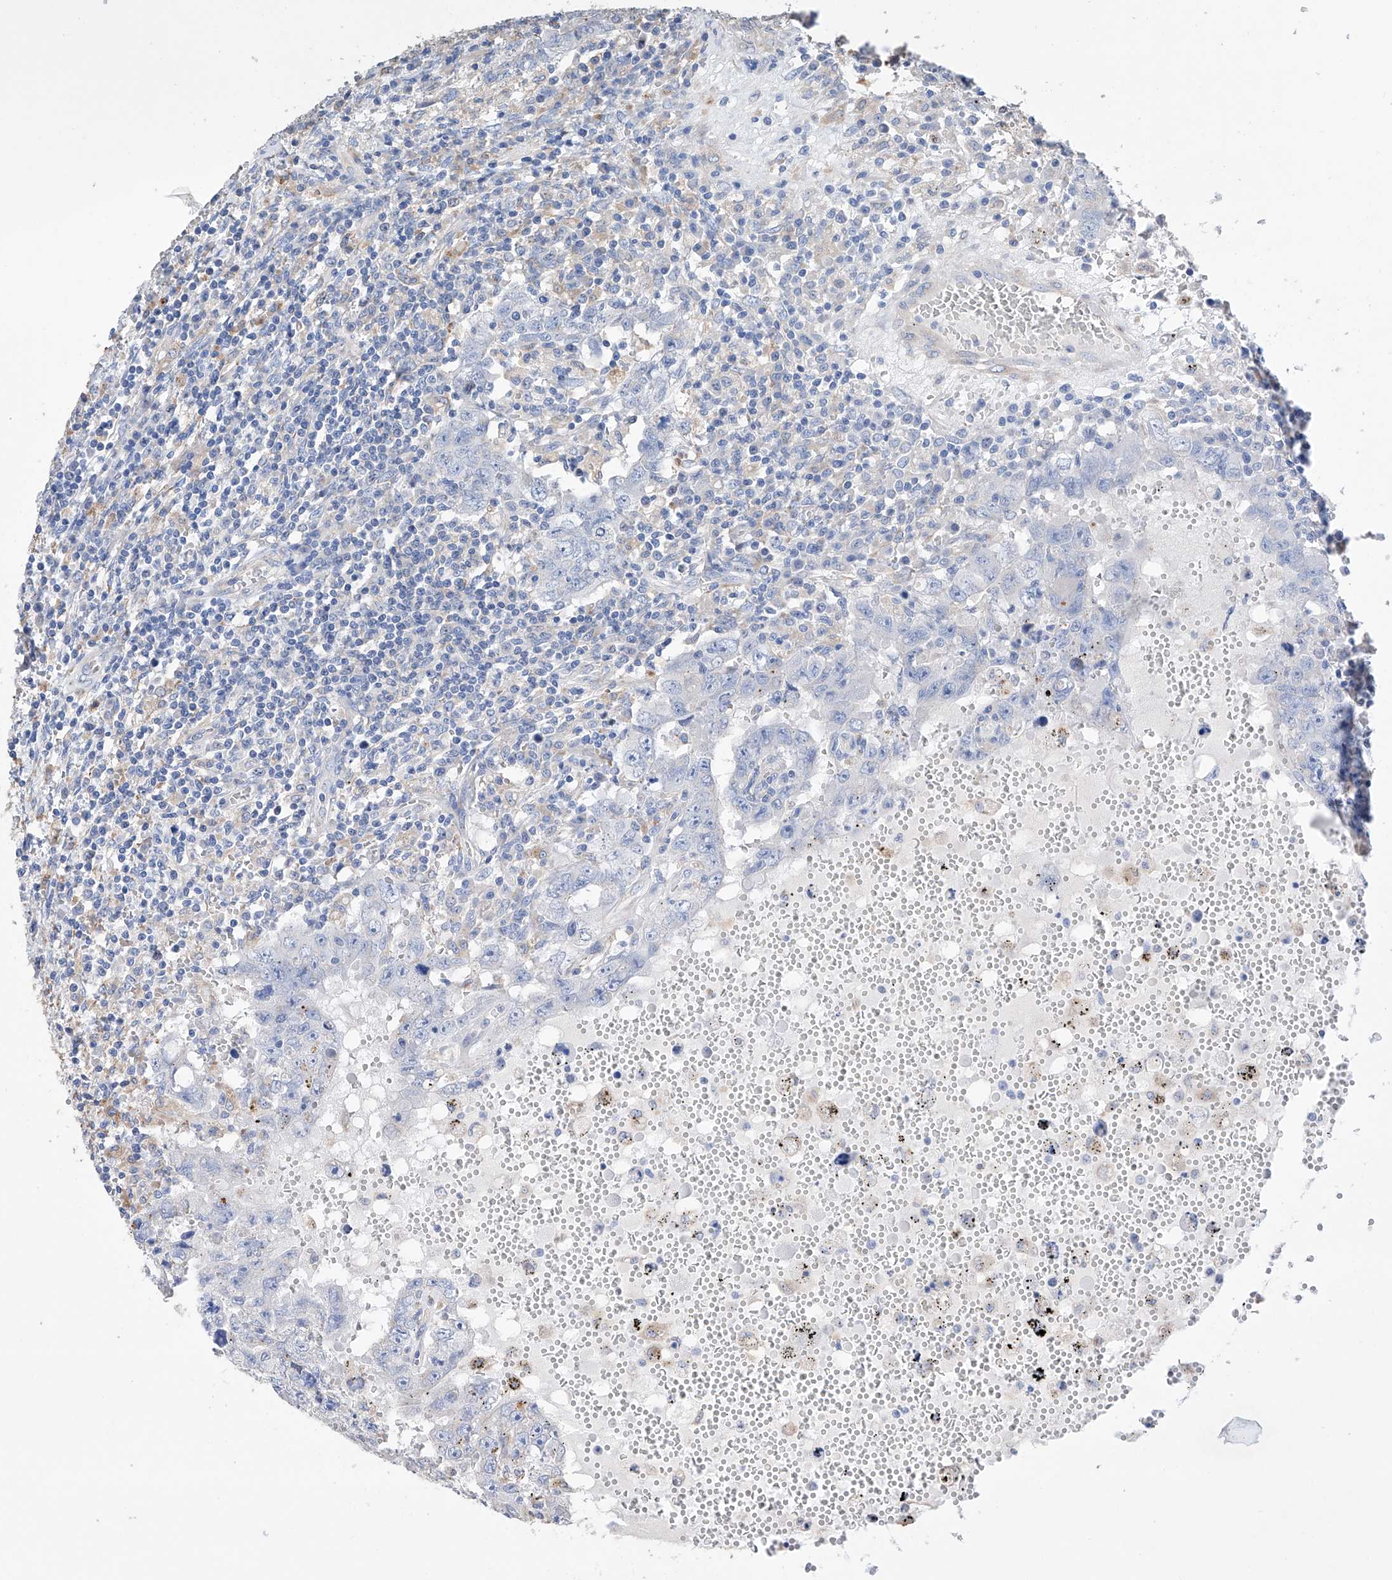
{"staining": {"intensity": "negative", "quantity": "none", "location": "none"}, "tissue": "testis cancer", "cell_type": "Tumor cells", "image_type": "cancer", "snomed": [{"axis": "morphology", "description": "Carcinoma, Embryonal, NOS"}, {"axis": "topography", "description": "Testis"}], "caption": "Immunohistochemistry photomicrograph of human testis cancer (embryonal carcinoma) stained for a protein (brown), which reveals no staining in tumor cells. (Stains: DAB (3,3'-diaminobenzidine) immunohistochemistry with hematoxylin counter stain, Microscopy: brightfield microscopy at high magnification).", "gene": "AFG1L", "patient": {"sex": "male", "age": 26}}